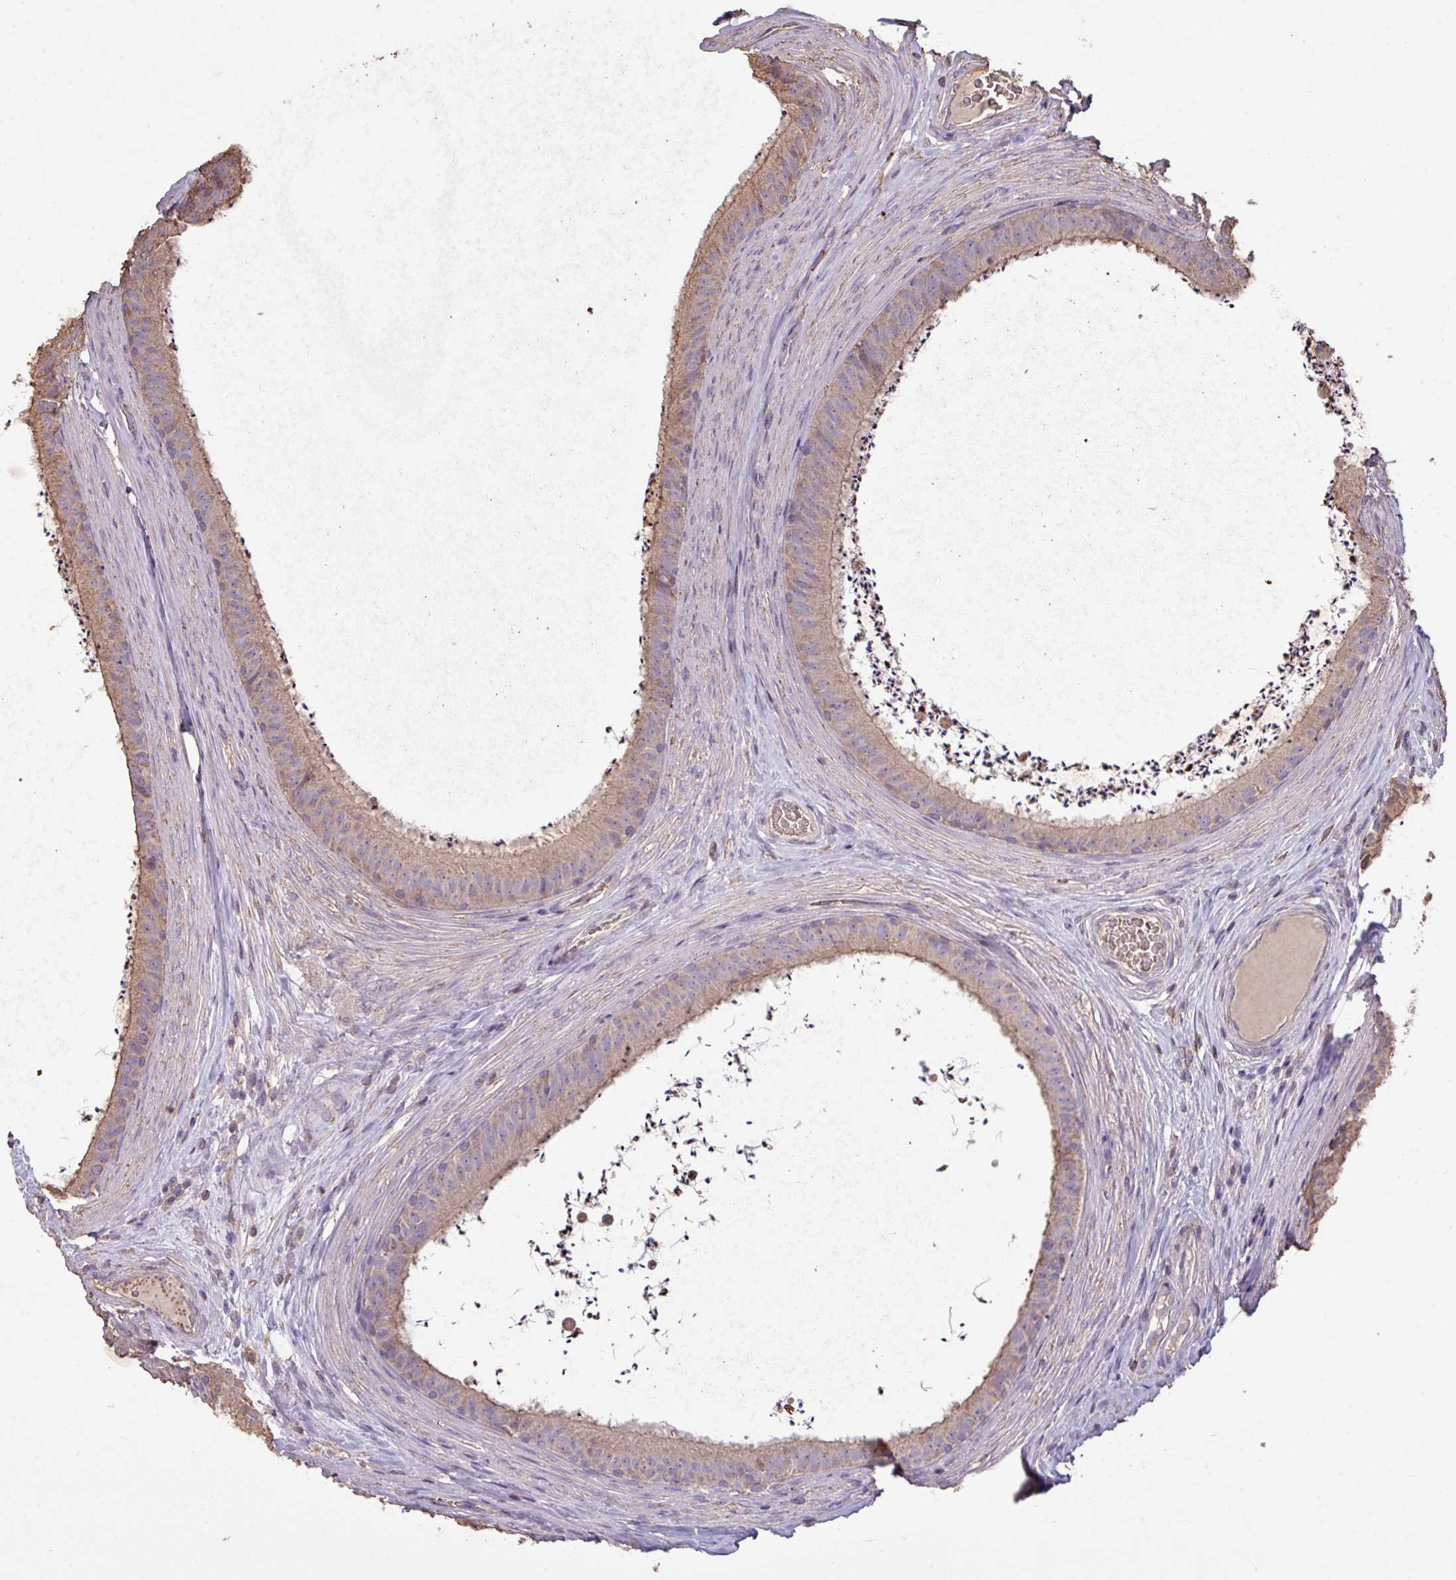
{"staining": {"intensity": "weak", "quantity": ">75%", "location": "cytoplasmic/membranous"}, "tissue": "epididymis", "cell_type": "Glandular cells", "image_type": "normal", "snomed": [{"axis": "morphology", "description": "Normal tissue, NOS"}, {"axis": "topography", "description": "Testis"}, {"axis": "topography", "description": "Epididymis"}], "caption": "Epididymis stained with immunohistochemistry (IHC) shows weak cytoplasmic/membranous positivity in approximately >75% of glandular cells.", "gene": "CAMK2A", "patient": {"sex": "male", "age": 41}}